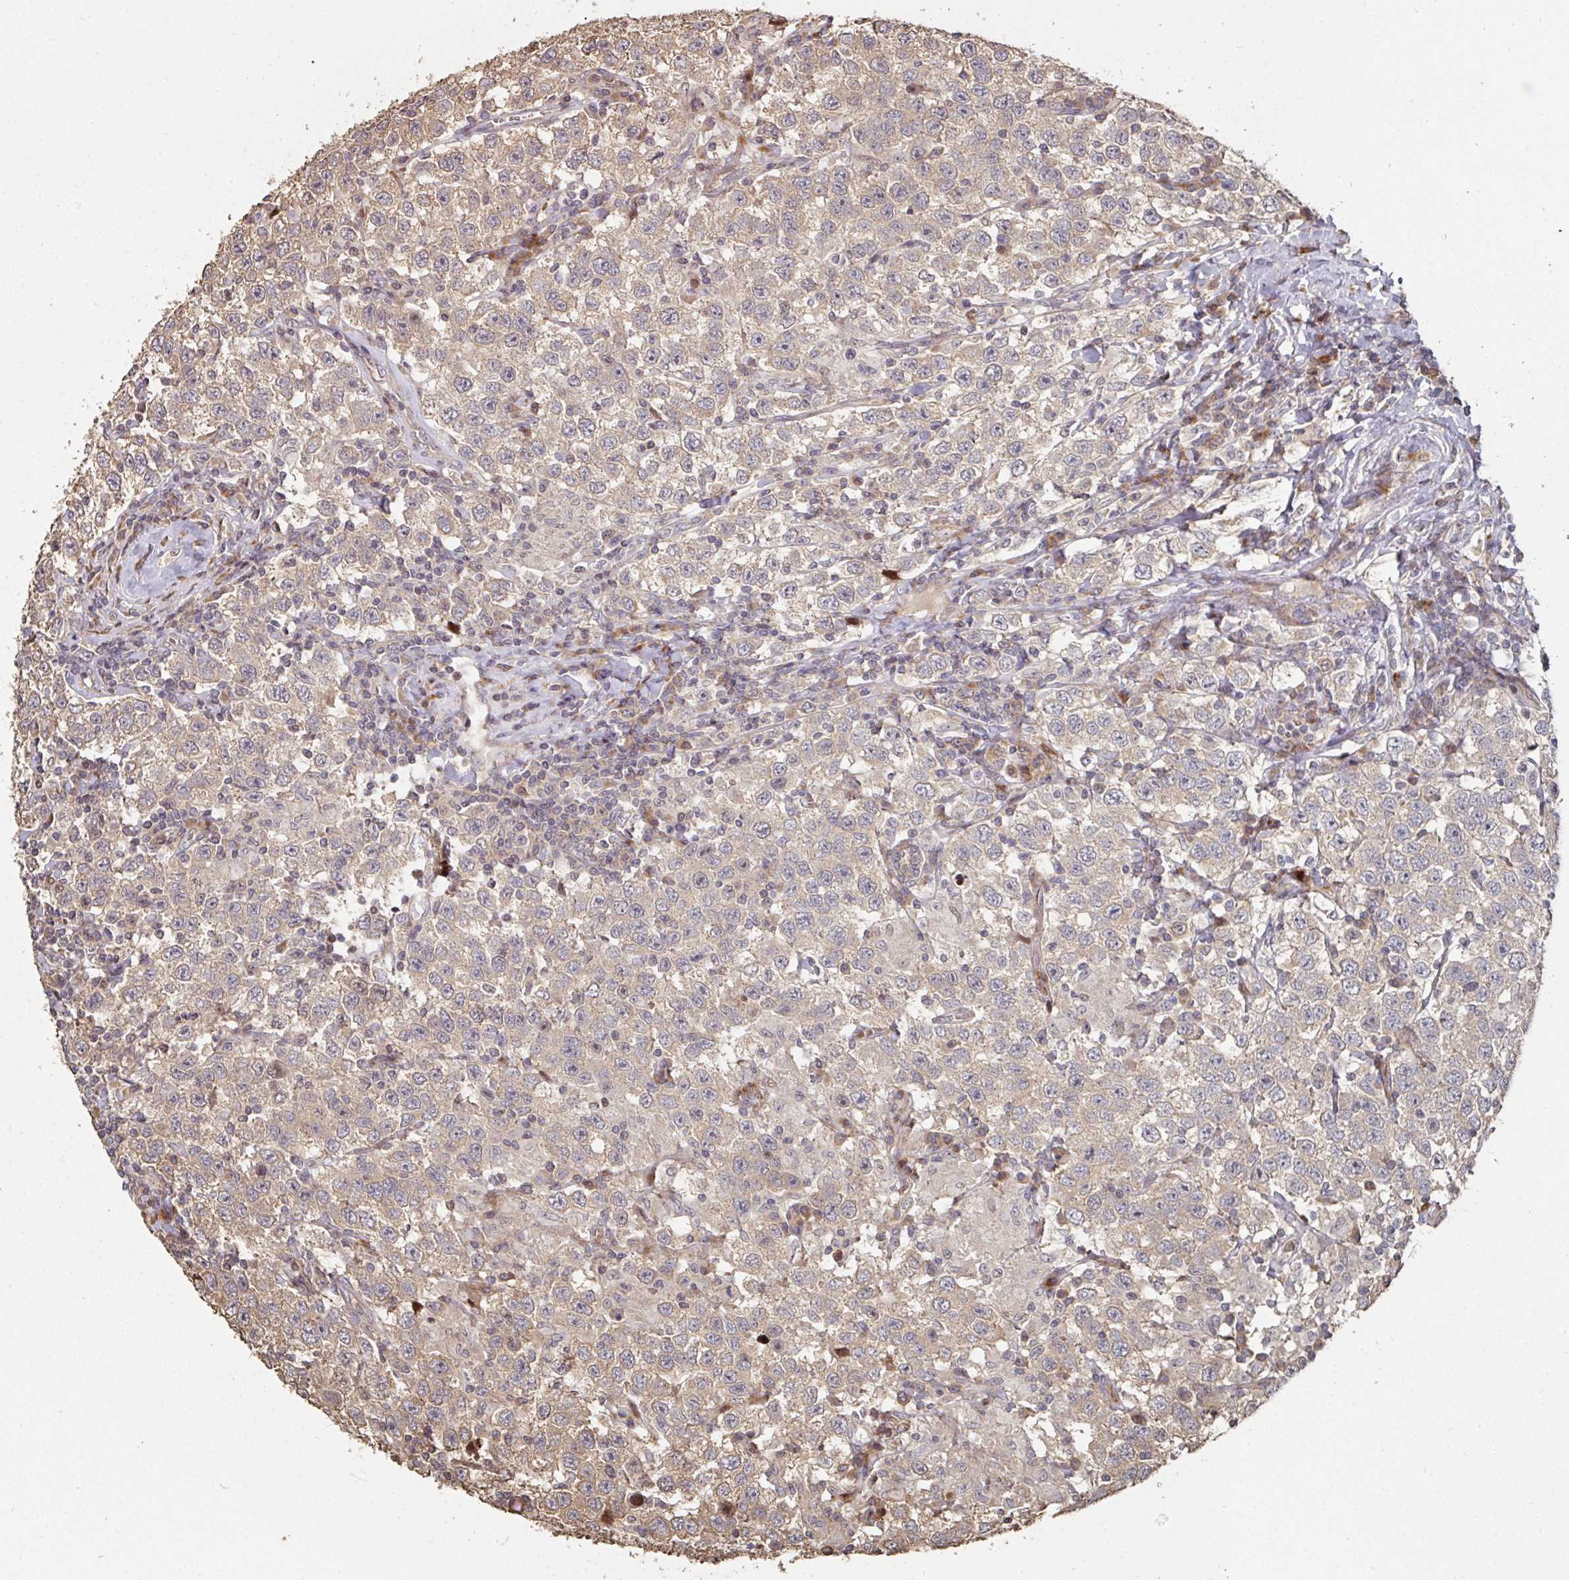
{"staining": {"intensity": "weak", "quantity": ">75%", "location": "cytoplasmic/membranous"}, "tissue": "testis cancer", "cell_type": "Tumor cells", "image_type": "cancer", "snomed": [{"axis": "morphology", "description": "Seminoma, NOS"}, {"axis": "topography", "description": "Testis"}], "caption": "A high-resolution photomicrograph shows immunohistochemistry (IHC) staining of testis cancer (seminoma), which reveals weak cytoplasmic/membranous expression in approximately >75% of tumor cells.", "gene": "CA7", "patient": {"sex": "male", "age": 41}}